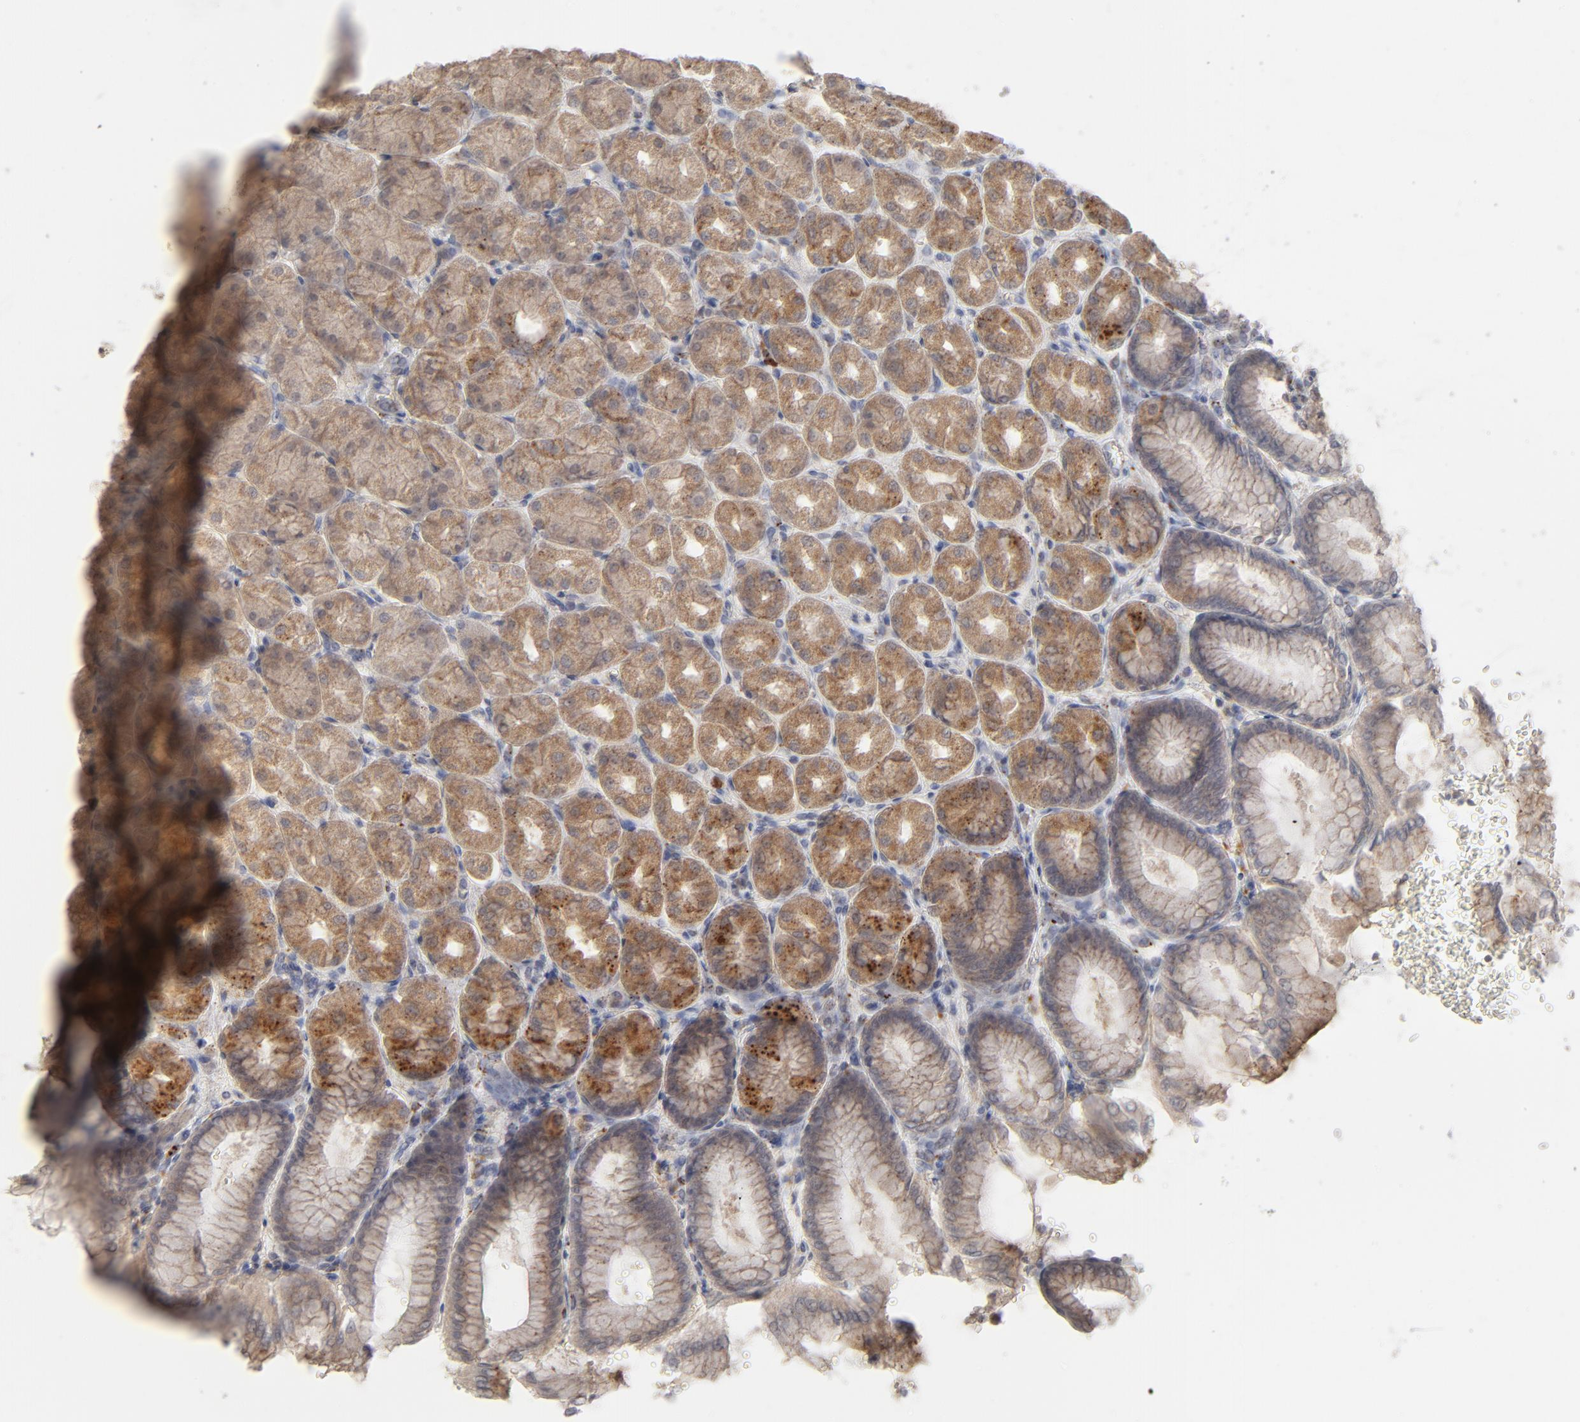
{"staining": {"intensity": "moderate", "quantity": ">75%", "location": "cytoplasmic/membranous"}, "tissue": "stomach", "cell_type": "Glandular cells", "image_type": "normal", "snomed": [{"axis": "morphology", "description": "Normal tissue, NOS"}, {"axis": "topography", "description": "Stomach, upper"}], "caption": "Unremarkable stomach was stained to show a protein in brown. There is medium levels of moderate cytoplasmic/membranous staining in approximately >75% of glandular cells. Immunohistochemistry (ihc) stains the protein of interest in brown and the nuclei are stained blue.", "gene": "POMT2", "patient": {"sex": "female", "age": 56}}